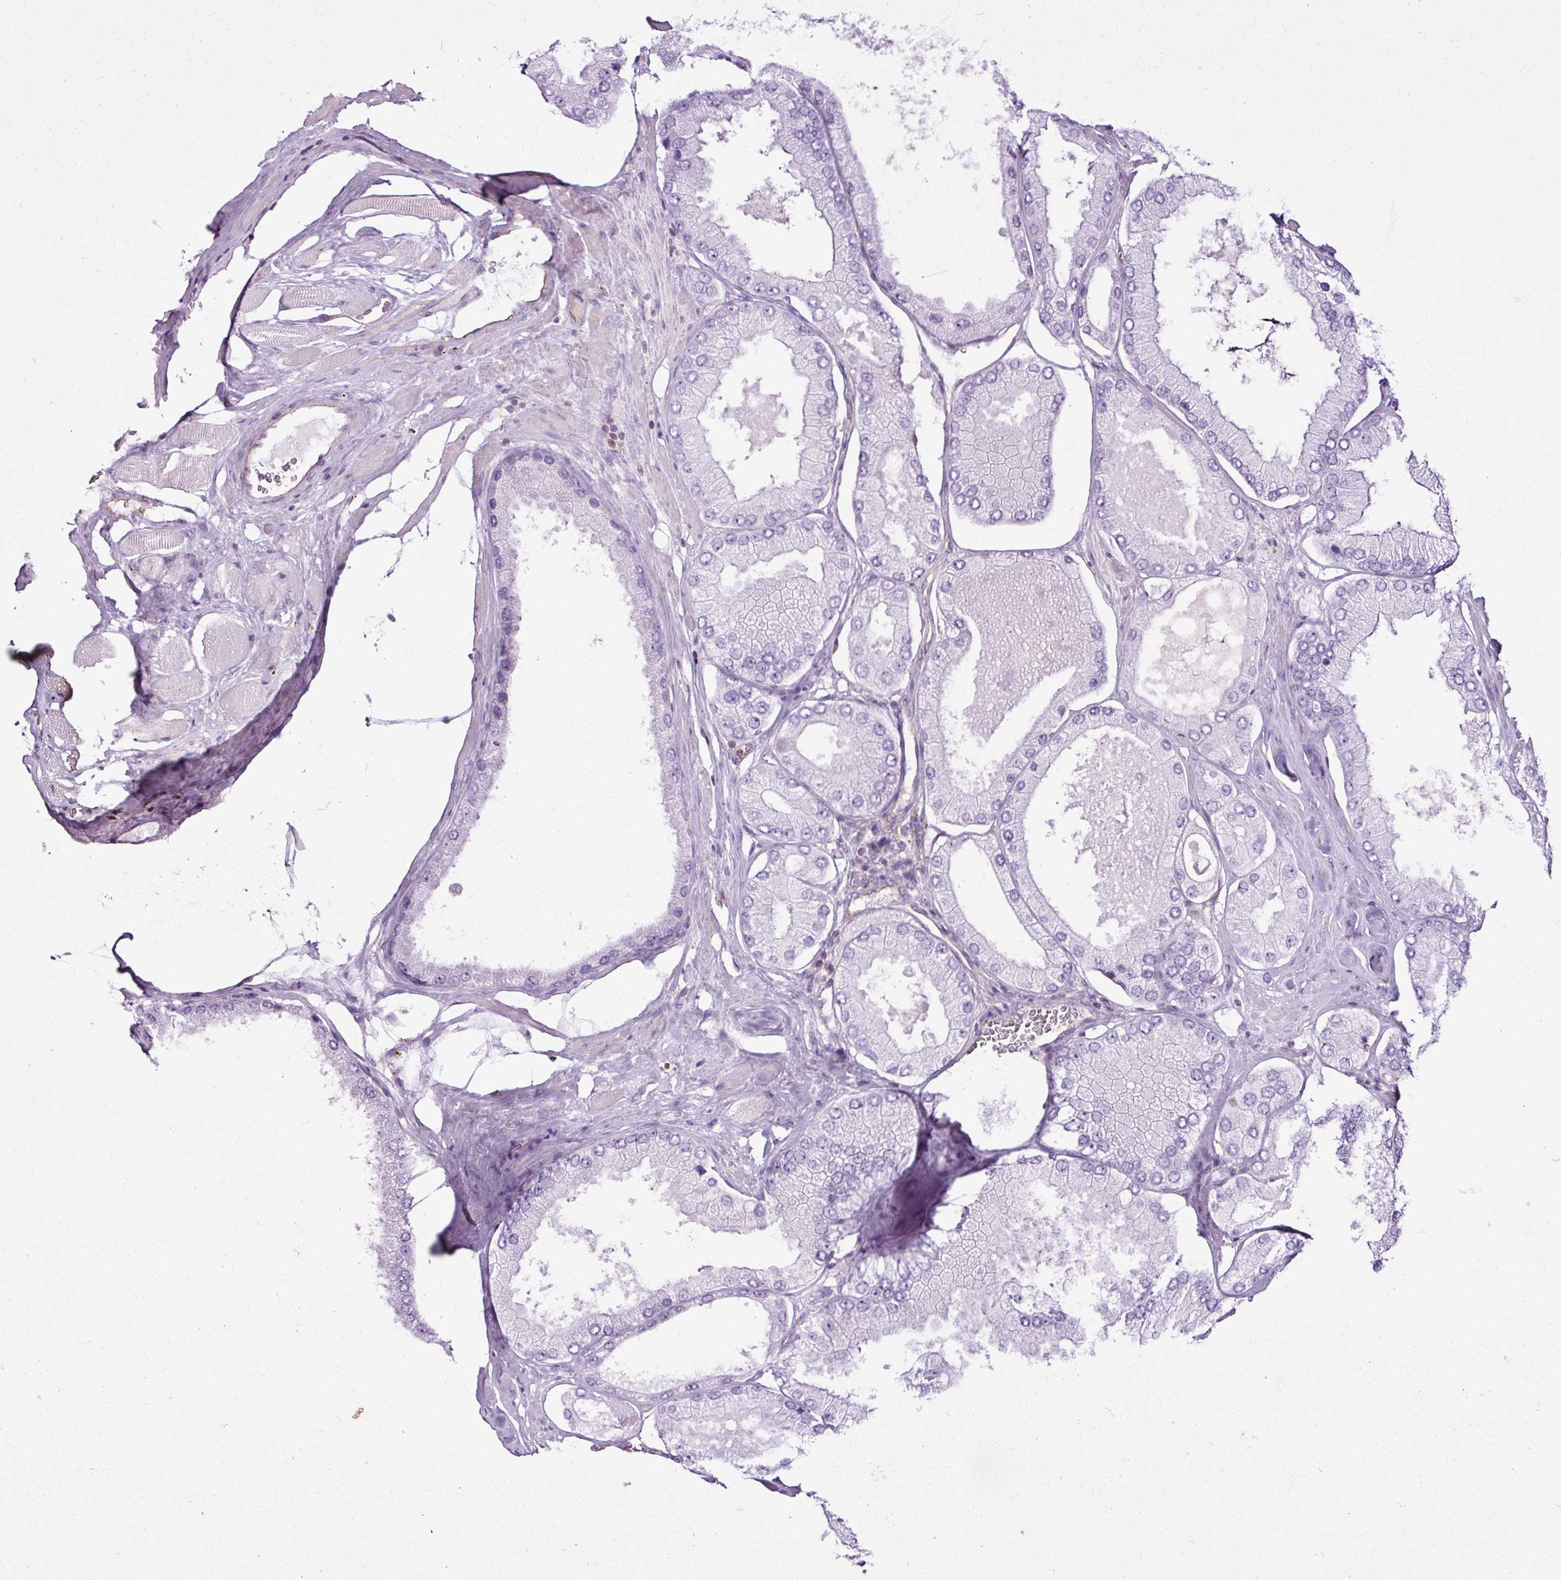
{"staining": {"intensity": "negative", "quantity": "none", "location": "none"}, "tissue": "prostate cancer", "cell_type": "Tumor cells", "image_type": "cancer", "snomed": [{"axis": "morphology", "description": "Adenocarcinoma, Low grade"}, {"axis": "topography", "description": "Prostate"}], "caption": "Histopathology image shows no protein positivity in tumor cells of prostate cancer tissue. Brightfield microscopy of IHC stained with DAB (3,3'-diaminobenzidine) (brown) and hematoxylin (blue), captured at high magnification.", "gene": "EME2", "patient": {"sex": "male", "age": 42}}